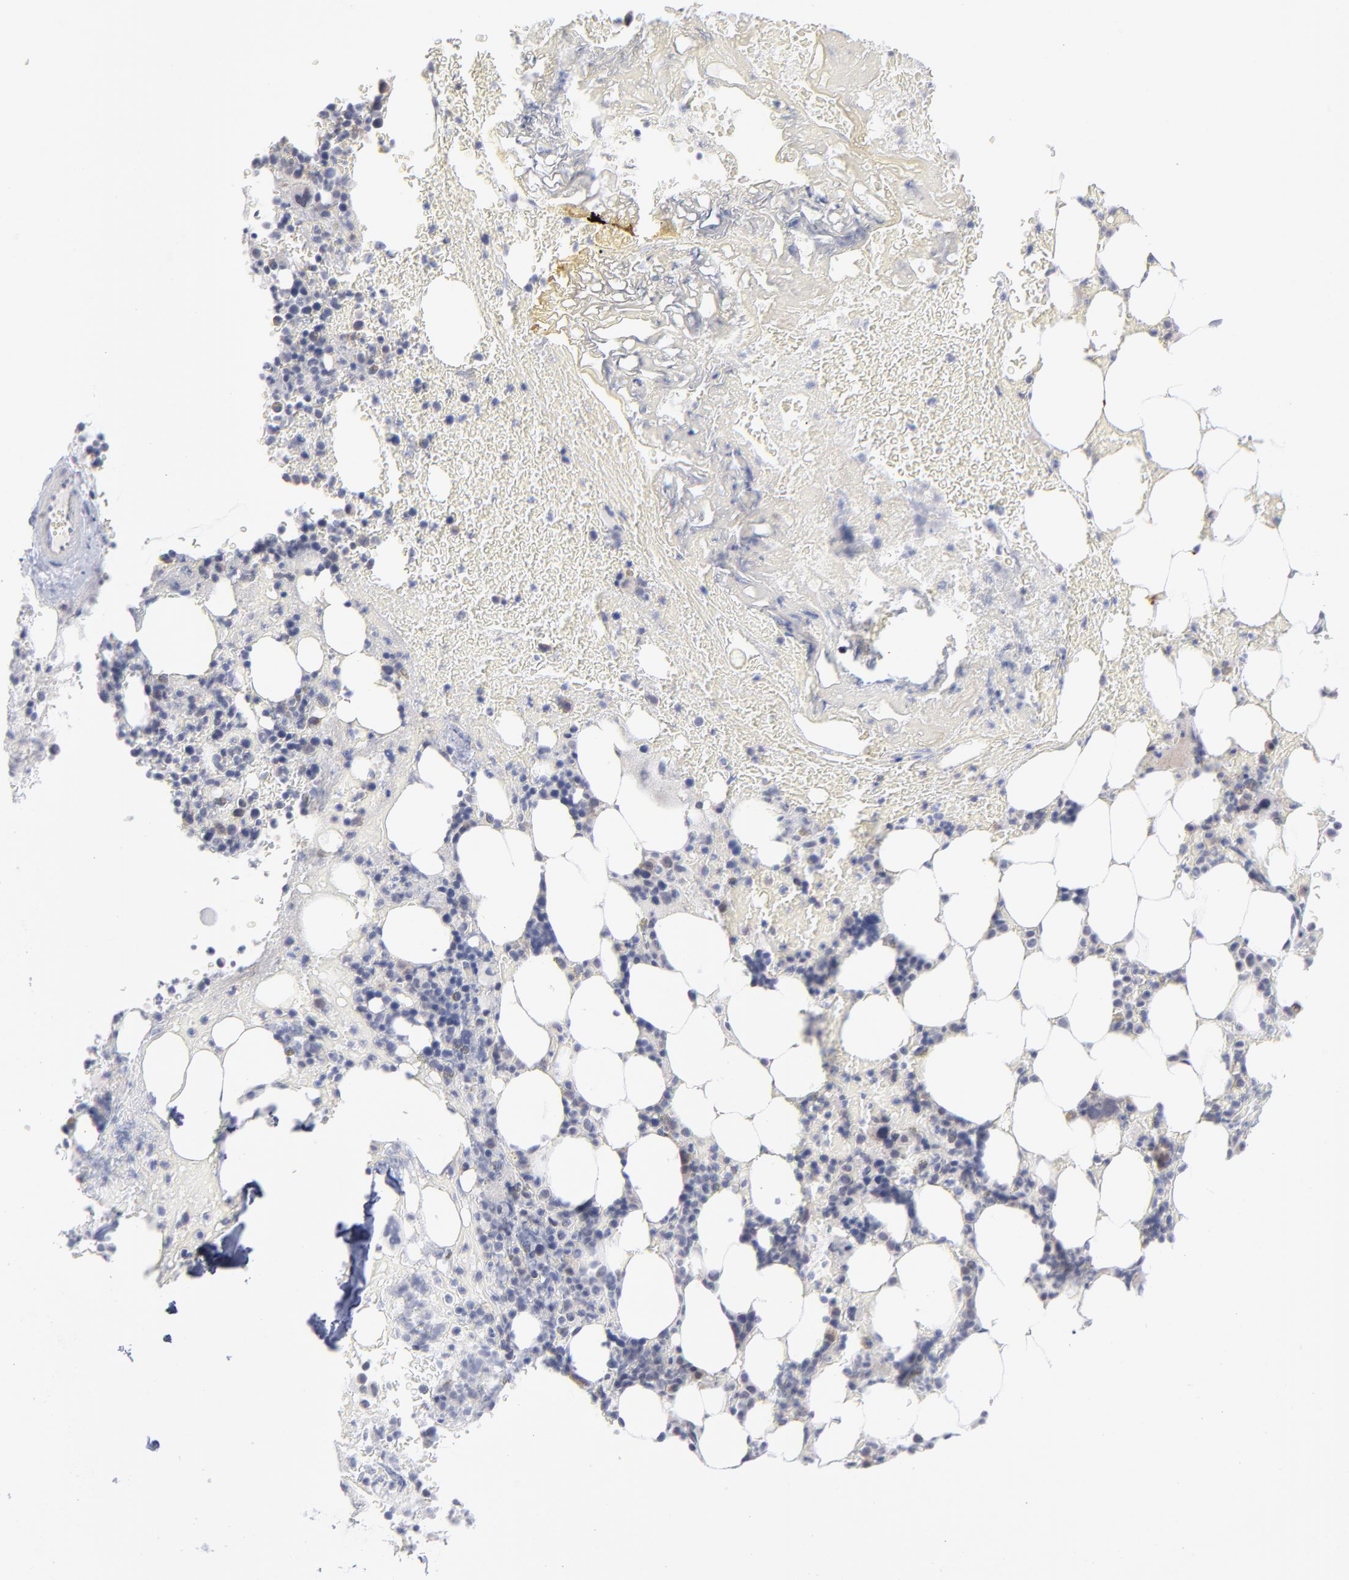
{"staining": {"intensity": "negative", "quantity": "none", "location": "none"}, "tissue": "bone marrow", "cell_type": "Hematopoietic cells", "image_type": "normal", "snomed": [{"axis": "morphology", "description": "Normal tissue, NOS"}, {"axis": "topography", "description": "Bone marrow"}], "caption": "The immunohistochemistry (IHC) photomicrograph has no significant staining in hematopoietic cells of bone marrow. (DAB (3,3'-diaminobenzidine) IHC, high magnification).", "gene": "RPS24", "patient": {"sex": "female", "age": 73}}